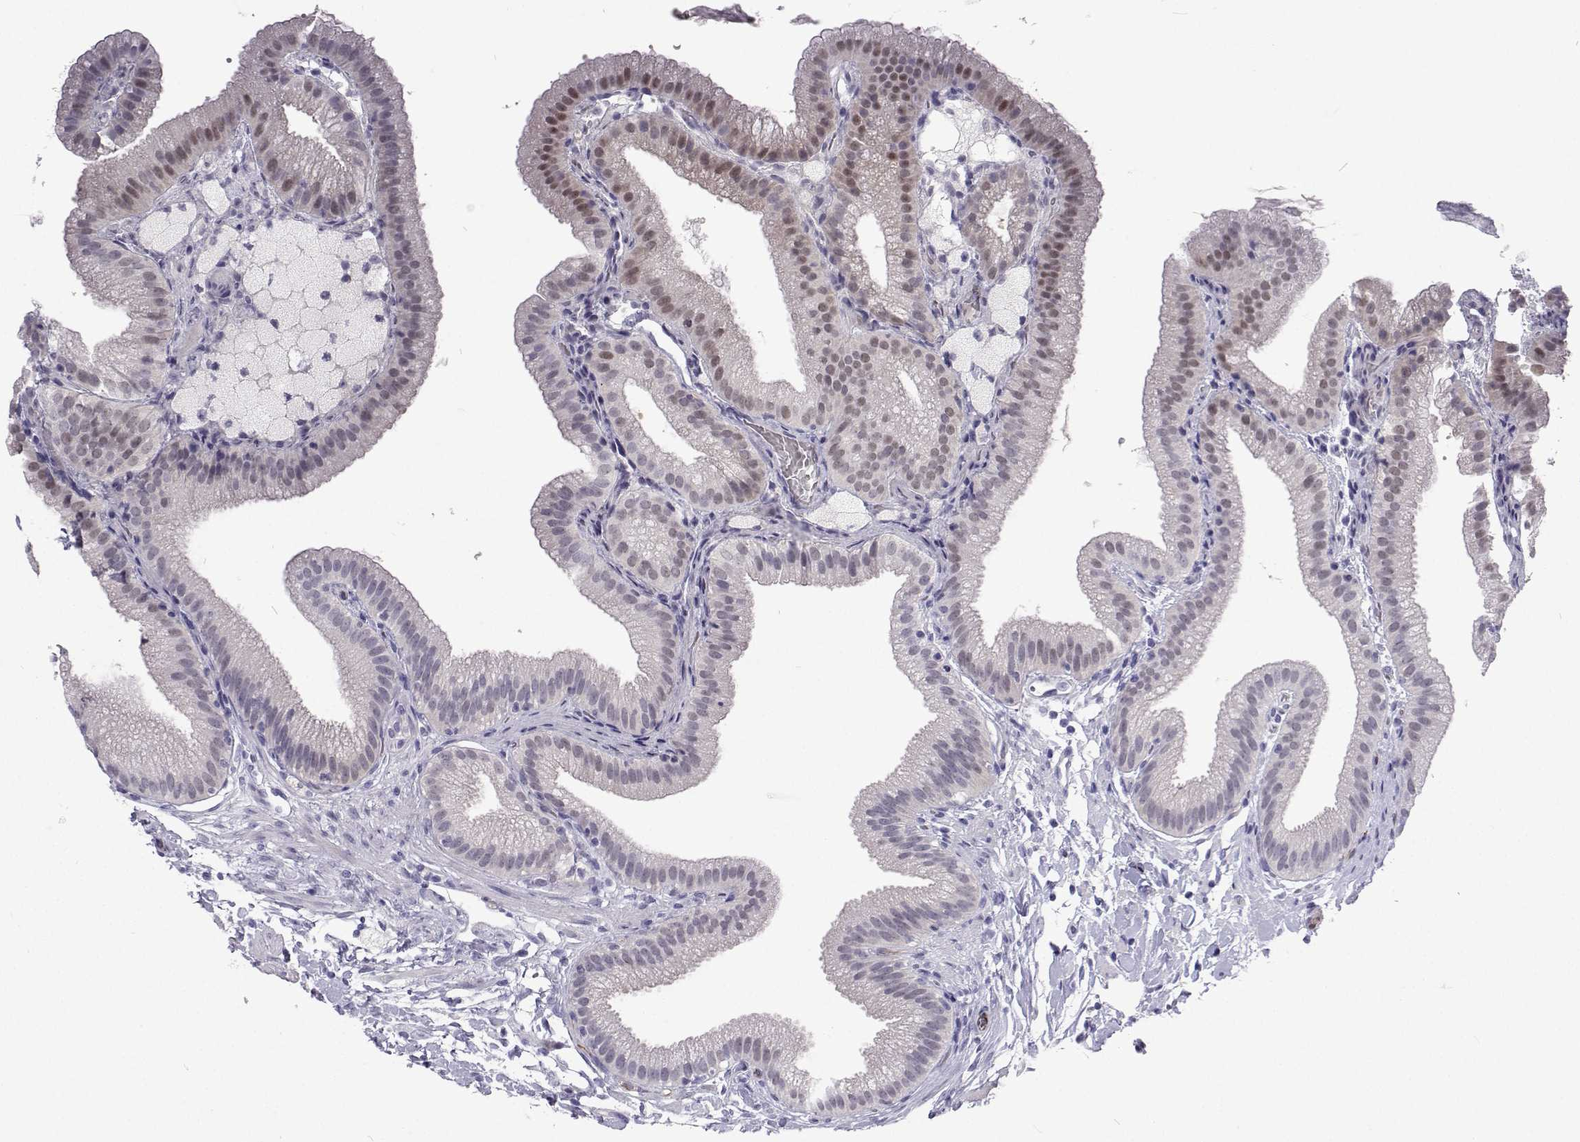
{"staining": {"intensity": "moderate", "quantity": "<25%", "location": "nuclear"}, "tissue": "gallbladder", "cell_type": "Glandular cells", "image_type": "normal", "snomed": [{"axis": "morphology", "description": "Normal tissue, NOS"}, {"axis": "topography", "description": "Gallbladder"}], "caption": "Human gallbladder stained for a protein (brown) exhibits moderate nuclear positive positivity in approximately <25% of glandular cells.", "gene": "GALM", "patient": {"sex": "female", "age": 63}}